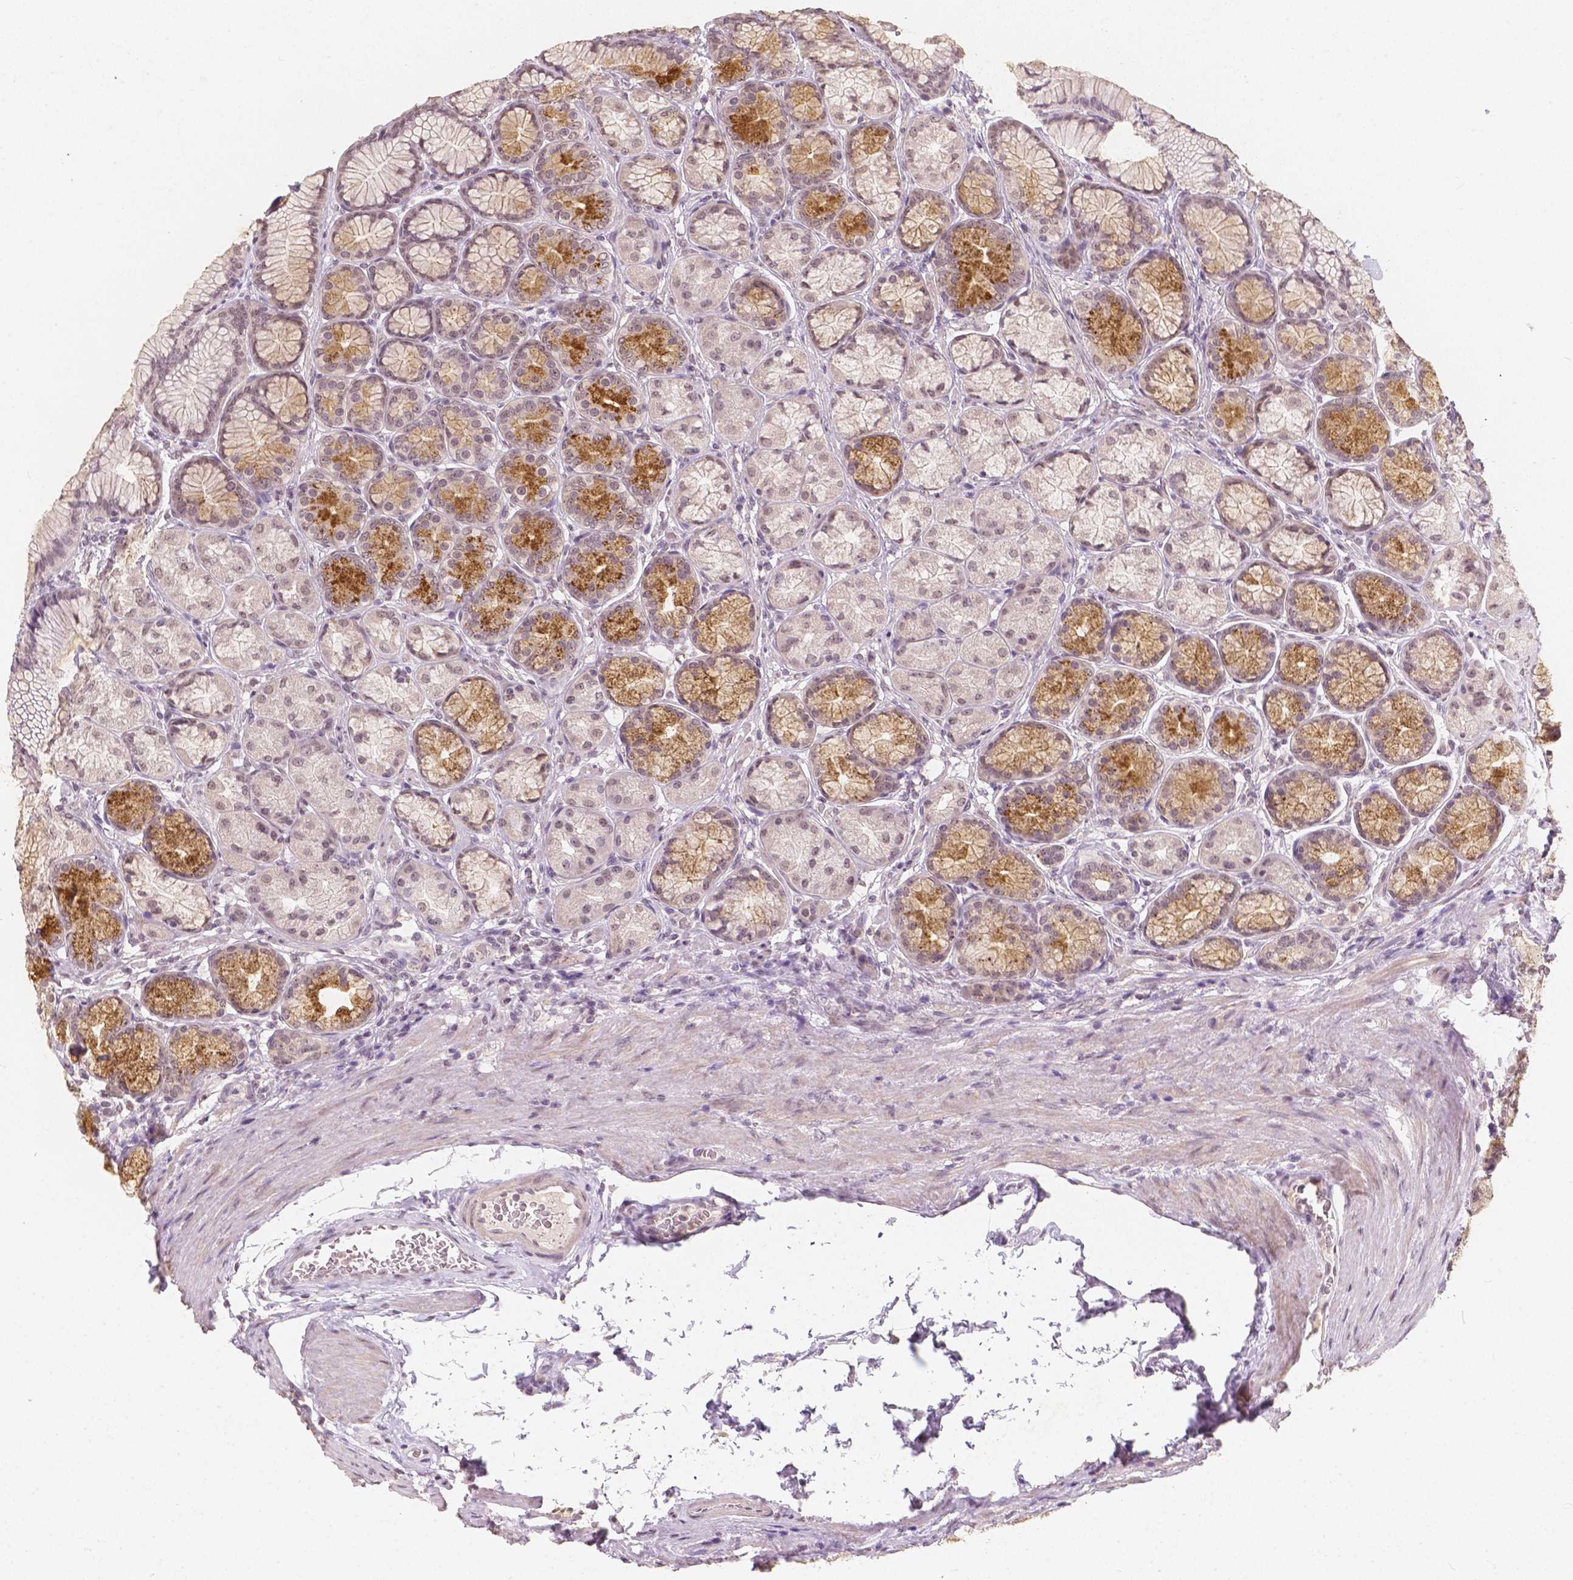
{"staining": {"intensity": "moderate", "quantity": "25%-75%", "location": "cytoplasmic/membranous"}, "tissue": "stomach", "cell_type": "Glandular cells", "image_type": "normal", "snomed": [{"axis": "morphology", "description": "Normal tissue, NOS"}, {"axis": "morphology", "description": "Adenocarcinoma, NOS"}, {"axis": "morphology", "description": "Adenocarcinoma, High grade"}, {"axis": "topography", "description": "Stomach, upper"}, {"axis": "topography", "description": "Stomach"}], "caption": "This image shows benign stomach stained with IHC to label a protein in brown. The cytoplasmic/membranous of glandular cells show moderate positivity for the protein. Nuclei are counter-stained blue.", "gene": "NOLC1", "patient": {"sex": "female", "age": 65}}